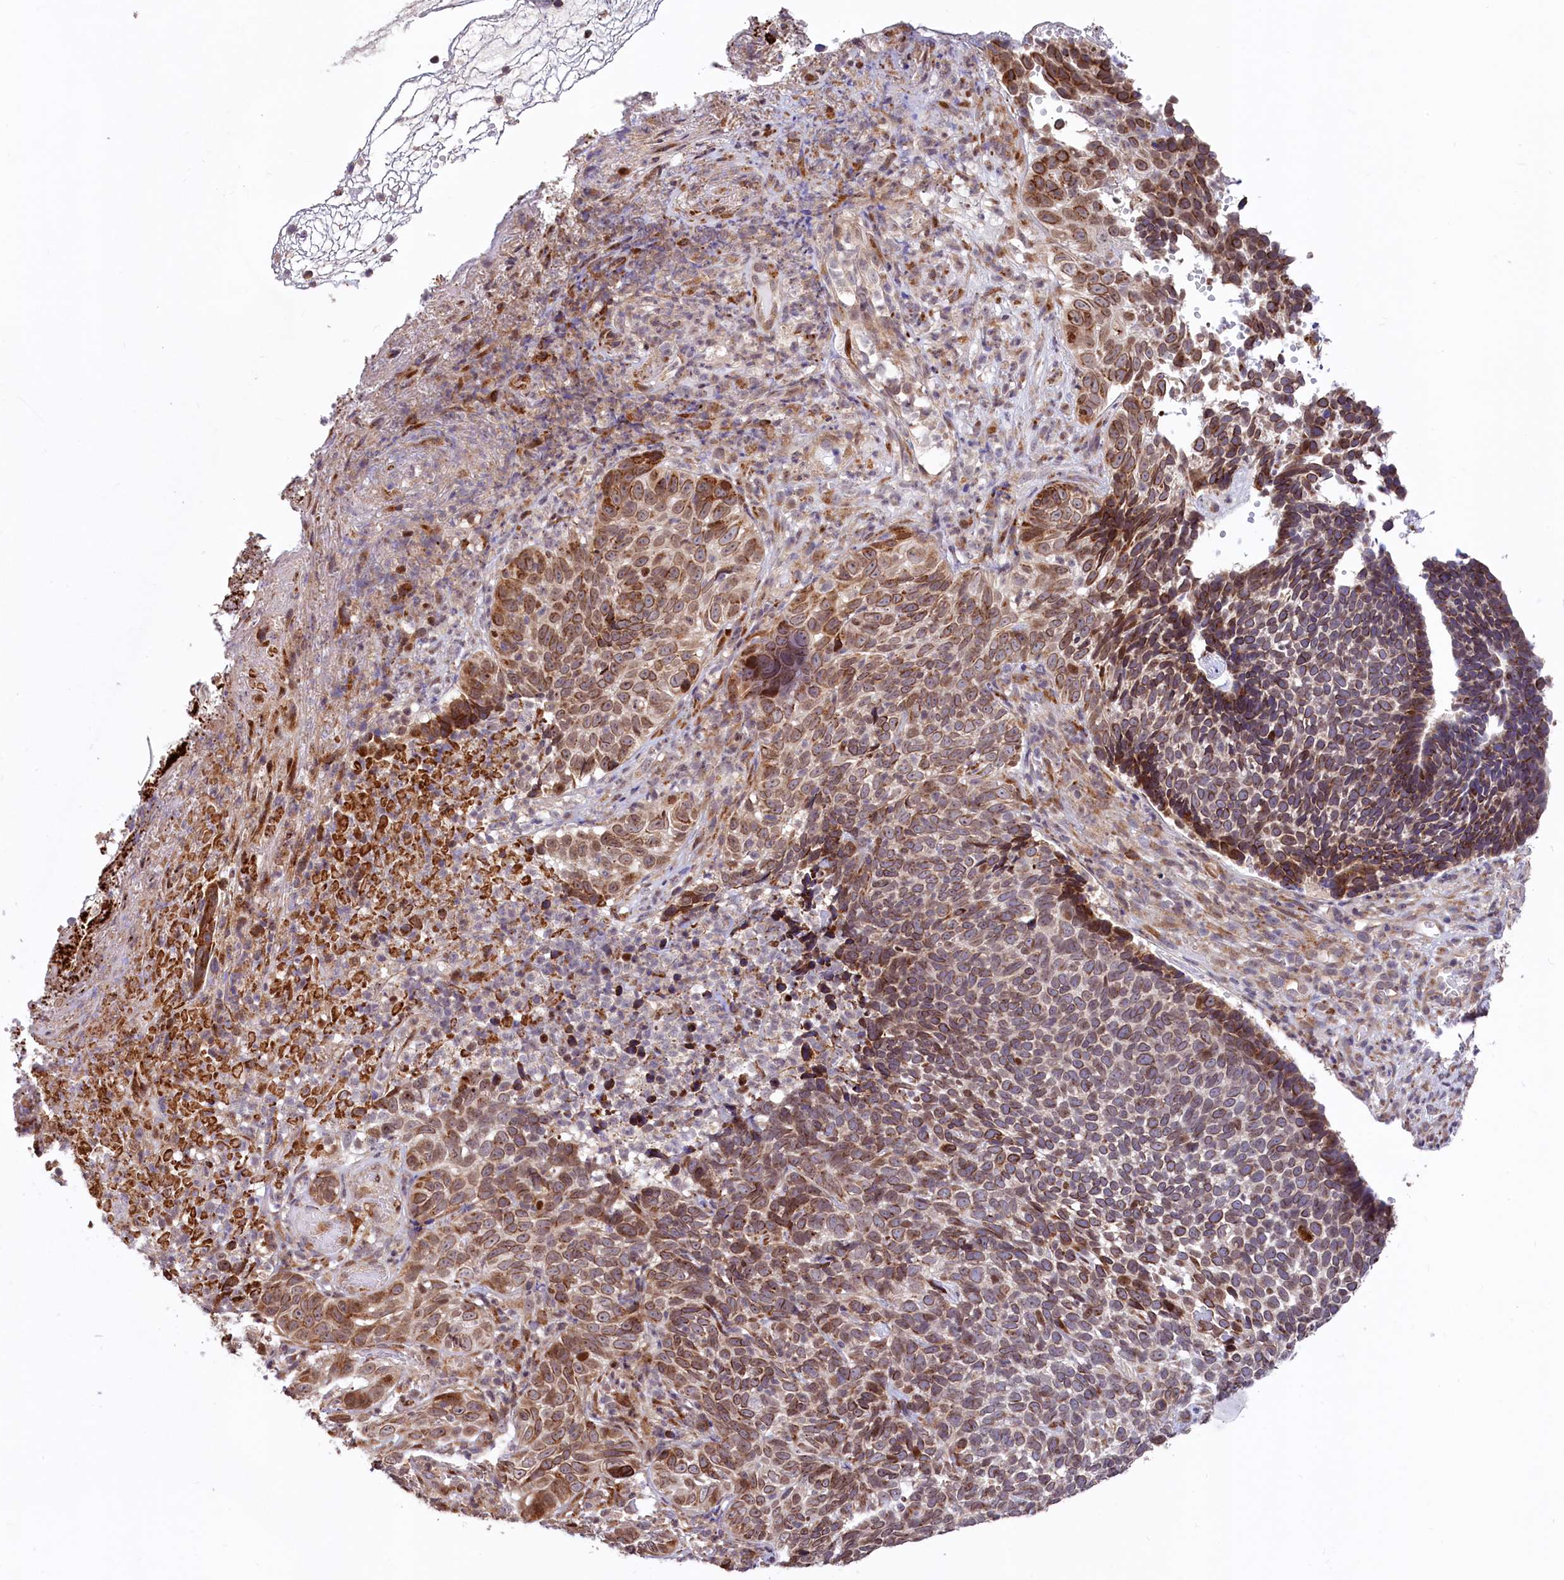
{"staining": {"intensity": "moderate", "quantity": "25%-75%", "location": "cytoplasmic/membranous"}, "tissue": "skin cancer", "cell_type": "Tumor cells", "image_type": "cancer", "snomed": [{"axis": "morphology", "description": "Basal cell carcinoma"}, {"axis": "topography", "description": "Skin"}], "caption": "Tumor cells exhibit medium levels of moderate cytoplasmic/membranous positivity in approximately 25%-75% of cells in human skin basal cell carcinoma.", "gene": "C5orf15", "patient": {"sex": "female", "age": 84}}